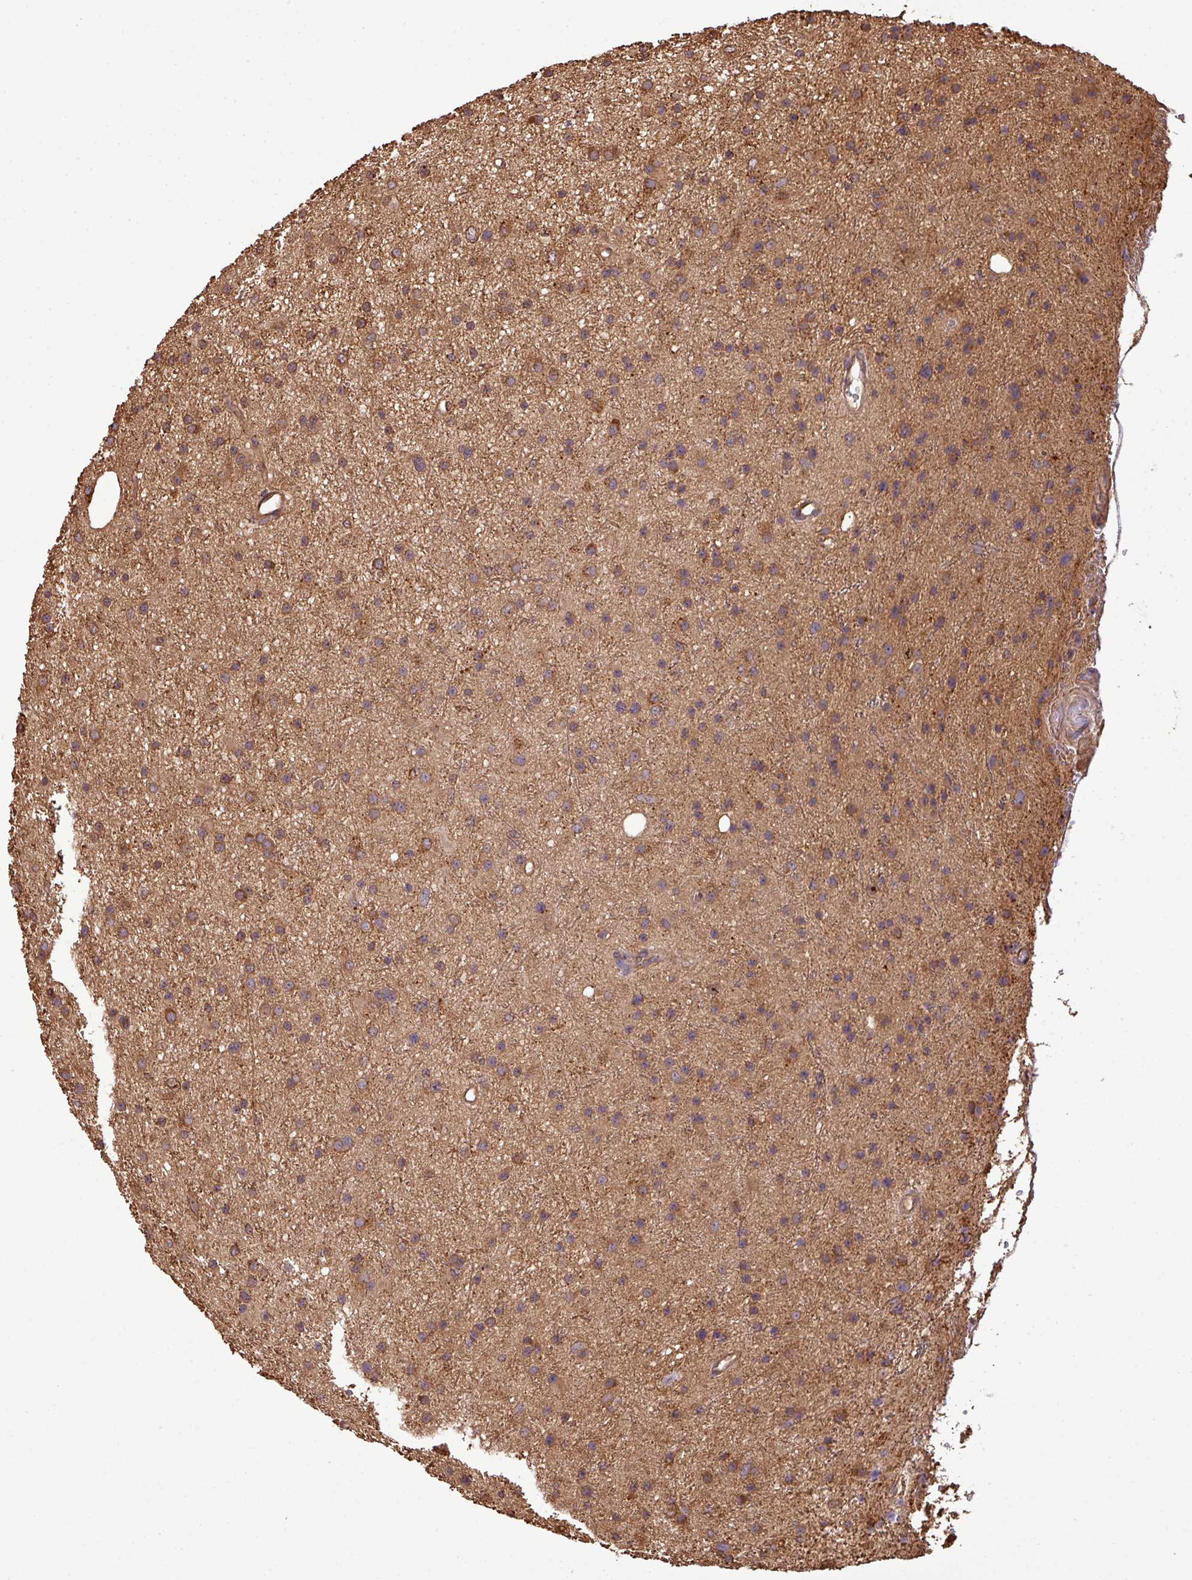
{"staining": {"intensity": "moderate", "quantity": ">75%", "location": "cytoplasmic/membranous"}, "tissue": "glioma", "cell_type": "Tumor cells", "image_type": "cancer", "snomed": [{"axis": "morphology", "description": "Glioma, malignant, Low grade"}, {"axis": "topography", "description": "Cerebral cortex"}], "caption": "Immunohistochemistry of human glioma reveals medium levels of moderate cytoplasmic/membranous expression in about >75% of tumor cells.", "gene": "VENTX", "patient": {"sex": "female", "age": 39}}